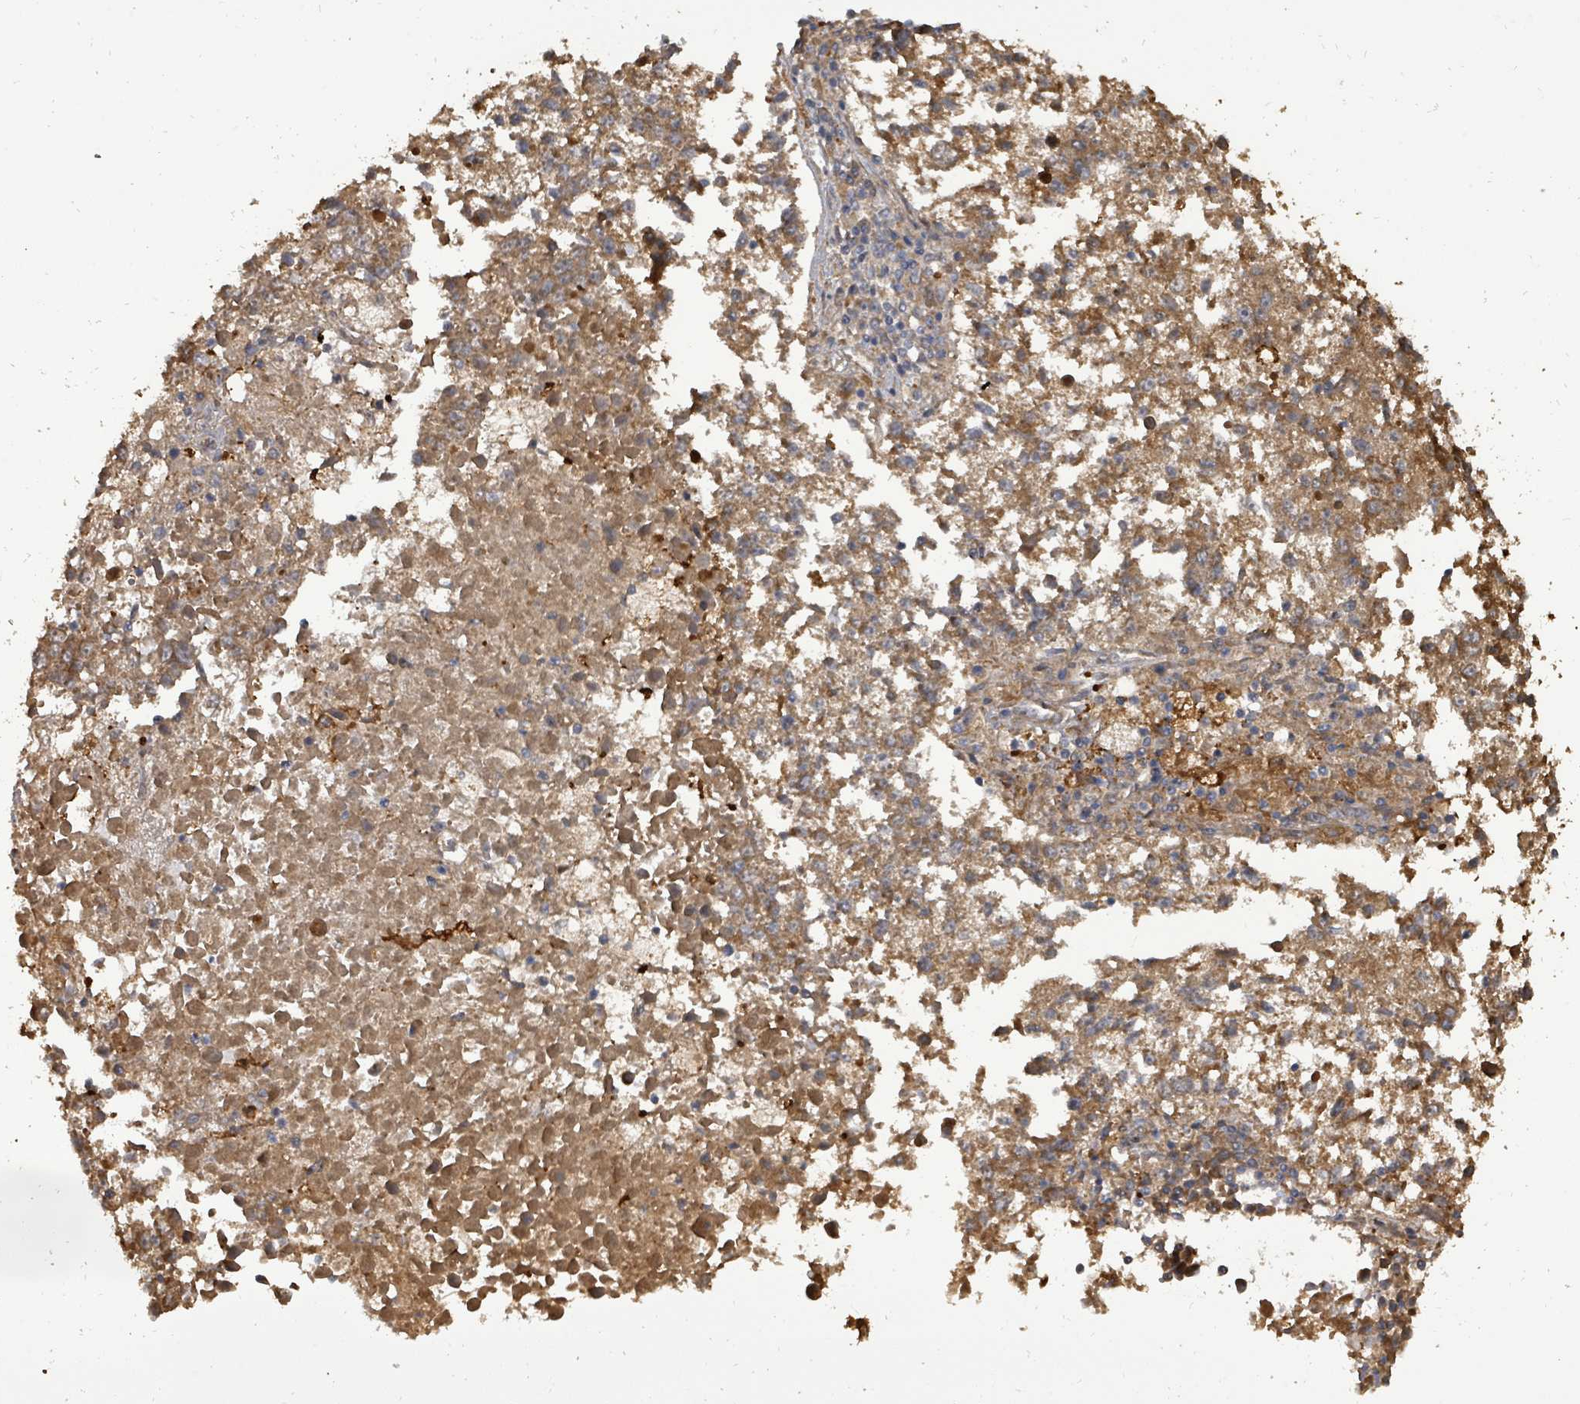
{"staining": {"intensity": "moderate", "quantity": ">75%", "location": "cytoplasmic/membranous"}, "tissue": "lung cancer", "cell_type": "Tumor cells", "image_type": "cancer", "snomed": [{"axis": "morphology", "description": "Squamous cell carcinoma, NOS"}, {"axis": "topography", "description": "Lung"}], "caption": "Lung cancer (squamous cell carcinoma) stained with a protein marker displays moderate staining in tumor cells.", "gene": "EIF3C", "patient": {"sex": "male", "age": 73}}